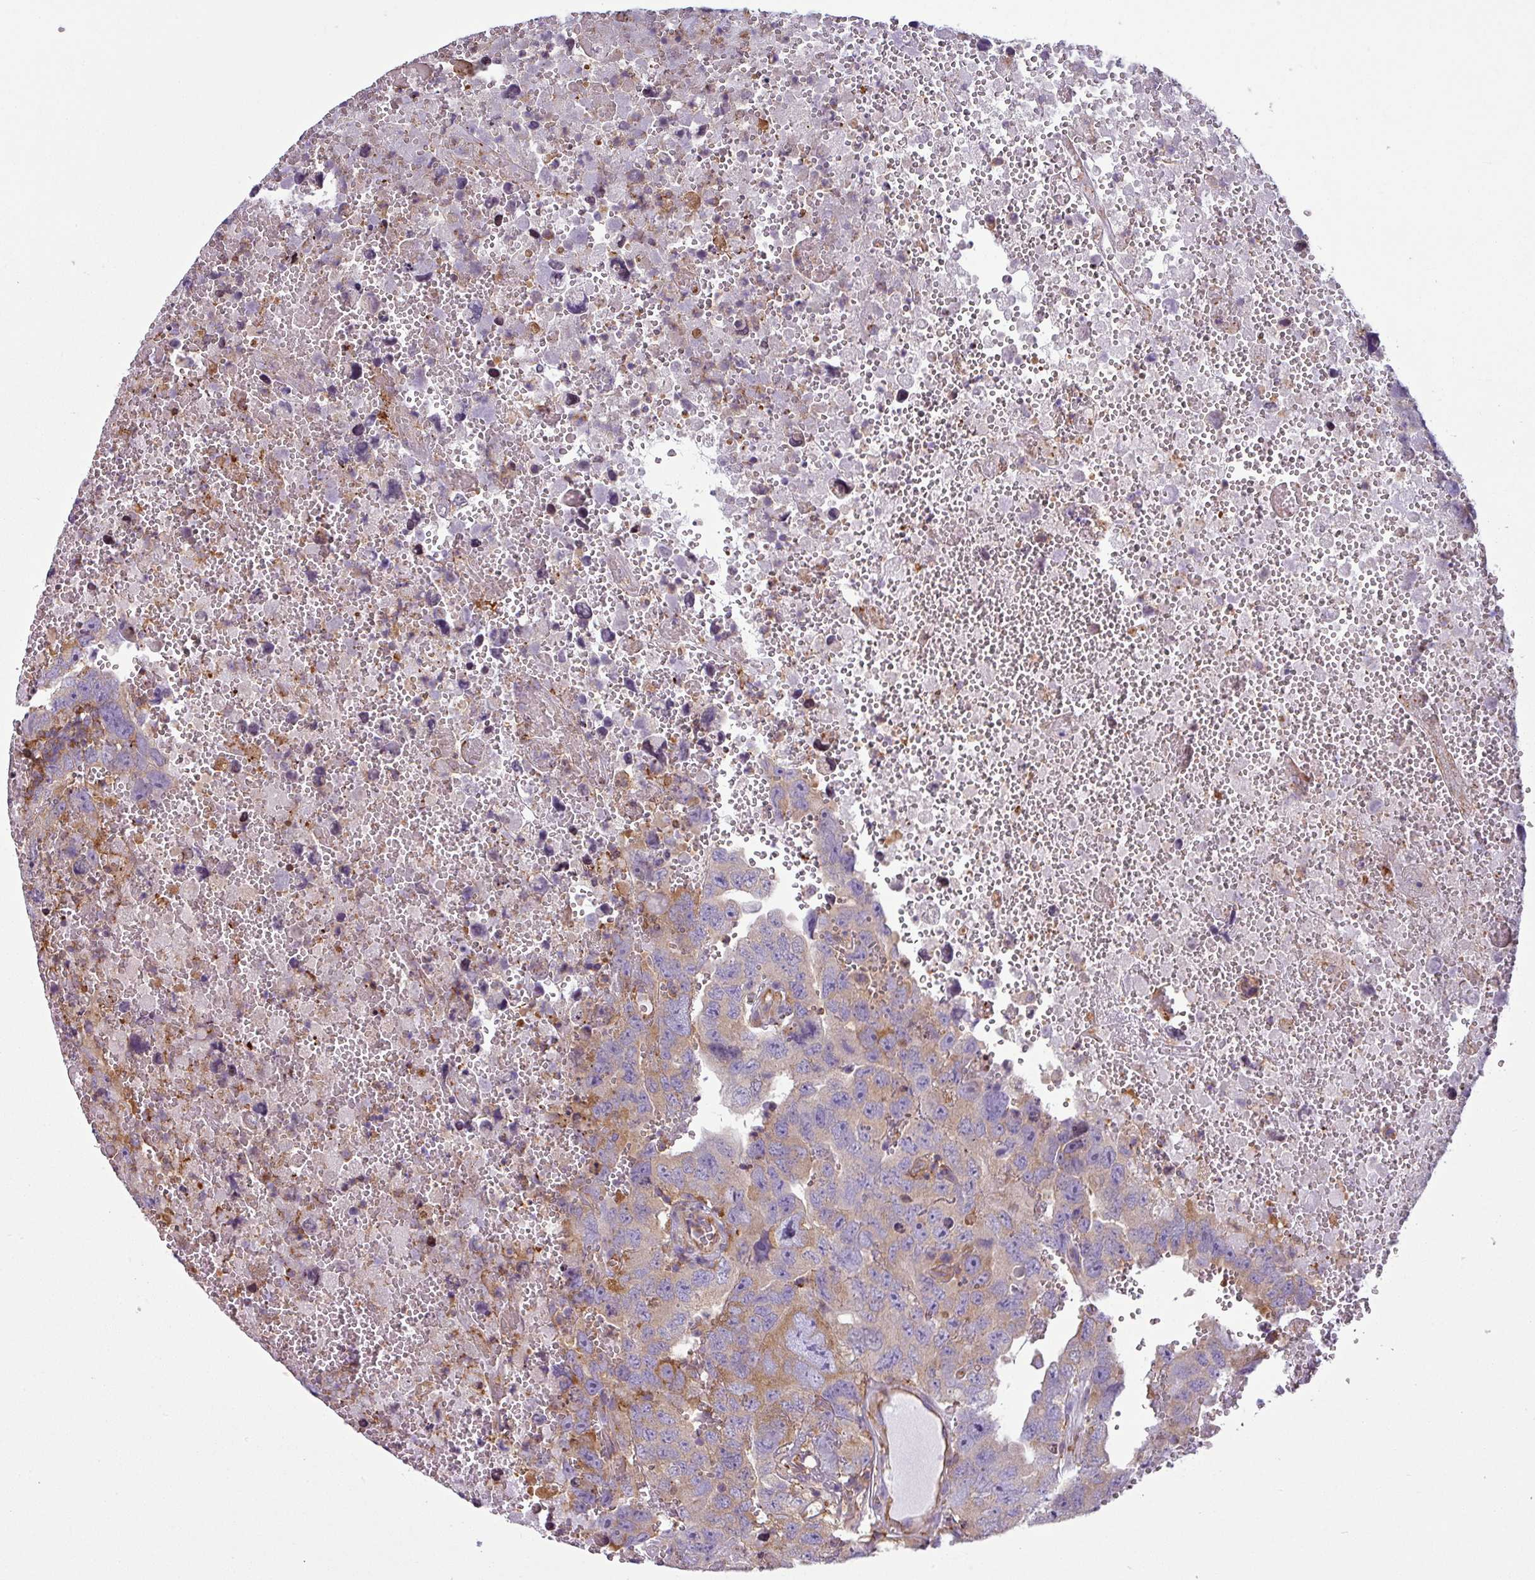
{"staining": {"intensity": "weak", "quantity": "25%-75%", "location": "cytoplasmic/membranous"}, "tissue": "testis cancer", "cell_type": "Tumor cells", "image_type": "cancer", "snomed": [{"axis": "morphology", "description": "Carcinoma, Embryonal, NOS"}, {"axis": "topography", "description": "Testis"}], "caption": "A micrograph showing weak cytoplasmic/membranous expression in approximately 25%-75% of tumor cells in embryonal carcinoma (testis), as visualized by brown immunohistochemical staining.", "gene": "XNDC1N", "patient": {"sex": "male", "age": 45}}